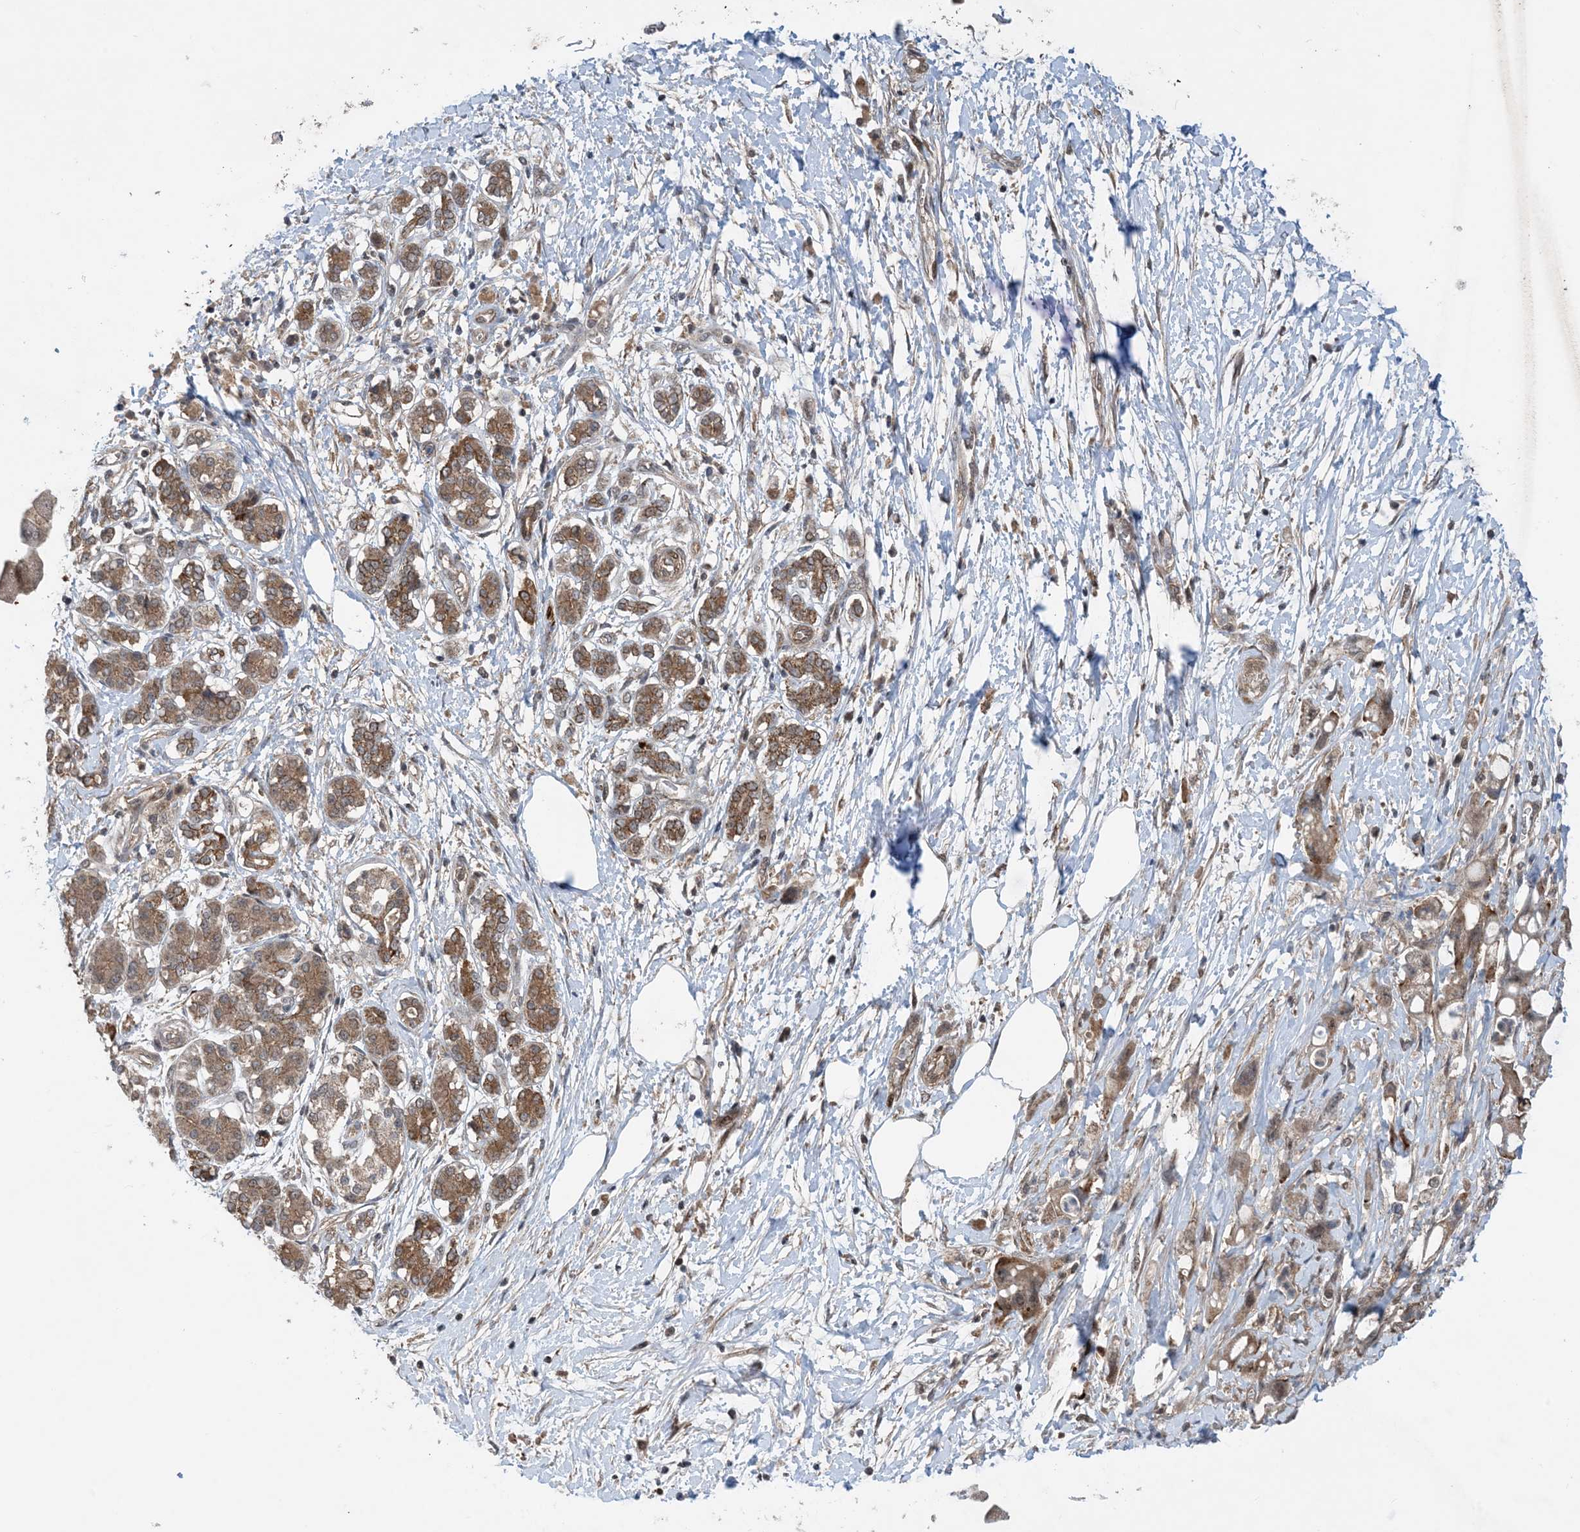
{"staining": {"intensity": "moderate", "quantity": ">75%", "location": "cytoplasmic/membranous"}, "tissue": "pancreatic cancer", "cell_type": "Tumor cells", "image_type": "cancer", "snomed": [{"axis": "morphology", "description": "Normal tissue, NOS"}, {"axis": "morphology", "description": "Adenocarcinoma, NOS"}, {"axis": "topography", "description": "Pancreas"}], "caption": "Immunohistochemistry (IHC) of adenocarcinoma (pancreatic) reveals medium levels of moderate cytoplasmic/membranous staining in about >75% of tumor cells.", "gene": "HEMK1", "patient": {"sex": "female", "age": 68}}